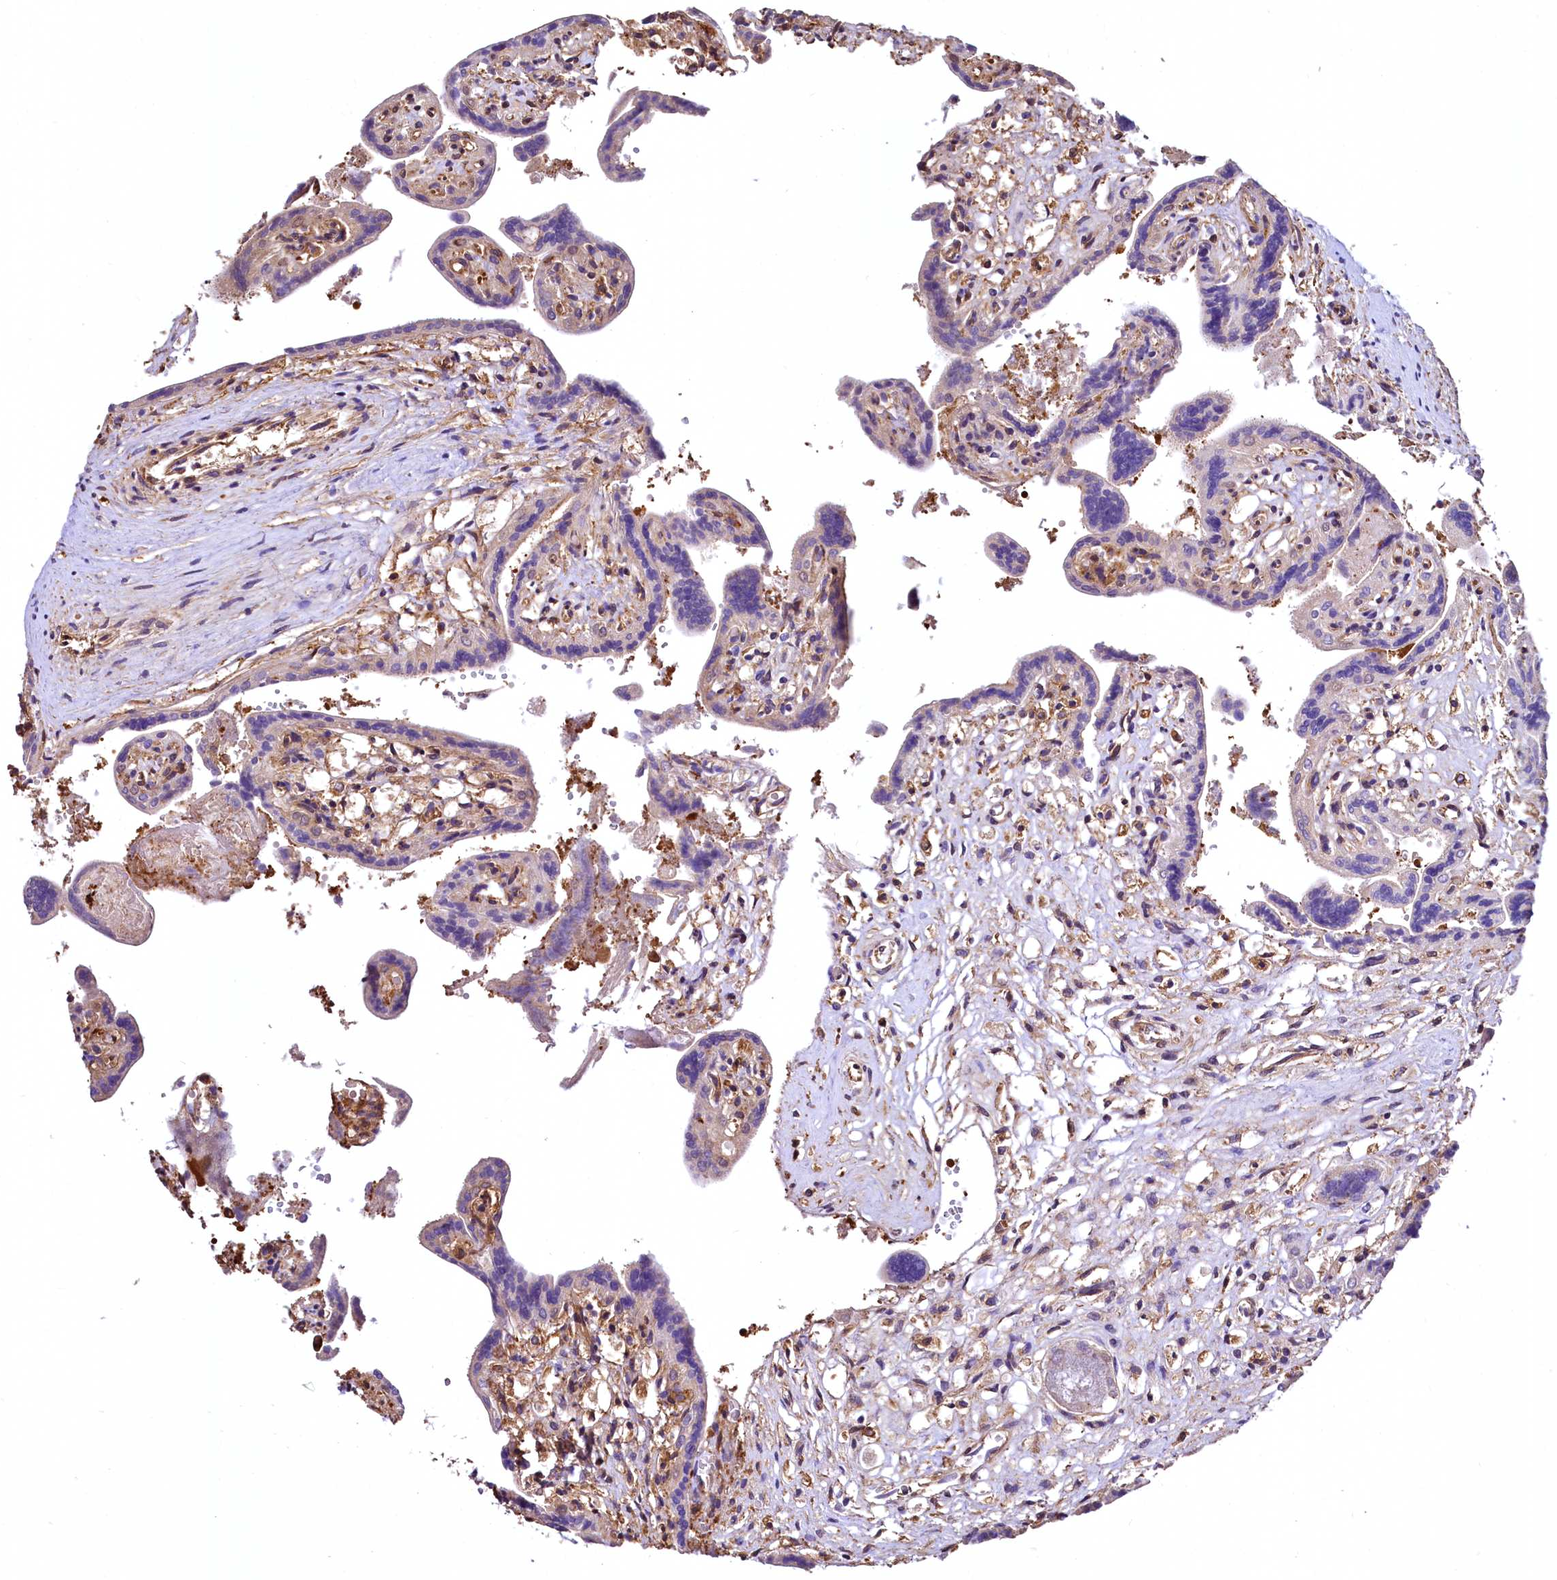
{"staining": {"intensity": "negative", "quantity": "none", "location": "none"}, "tissue": "placenta", "cell_type": "Trophoblastic cells", "image_type": "normal", "snomed": [{"axis": "morphology", "description": "Normal tissue, NOS"}, {"axis": "topography", "description": "Placenta"}], "caption": "Immunohistochemistry micrograph of normal placenta: human placenta stained with DAB shows no significant protein positivity in trophoblastic cells.", "gene": "RARS2", "patient": {"sex": "female", "age": 37}}